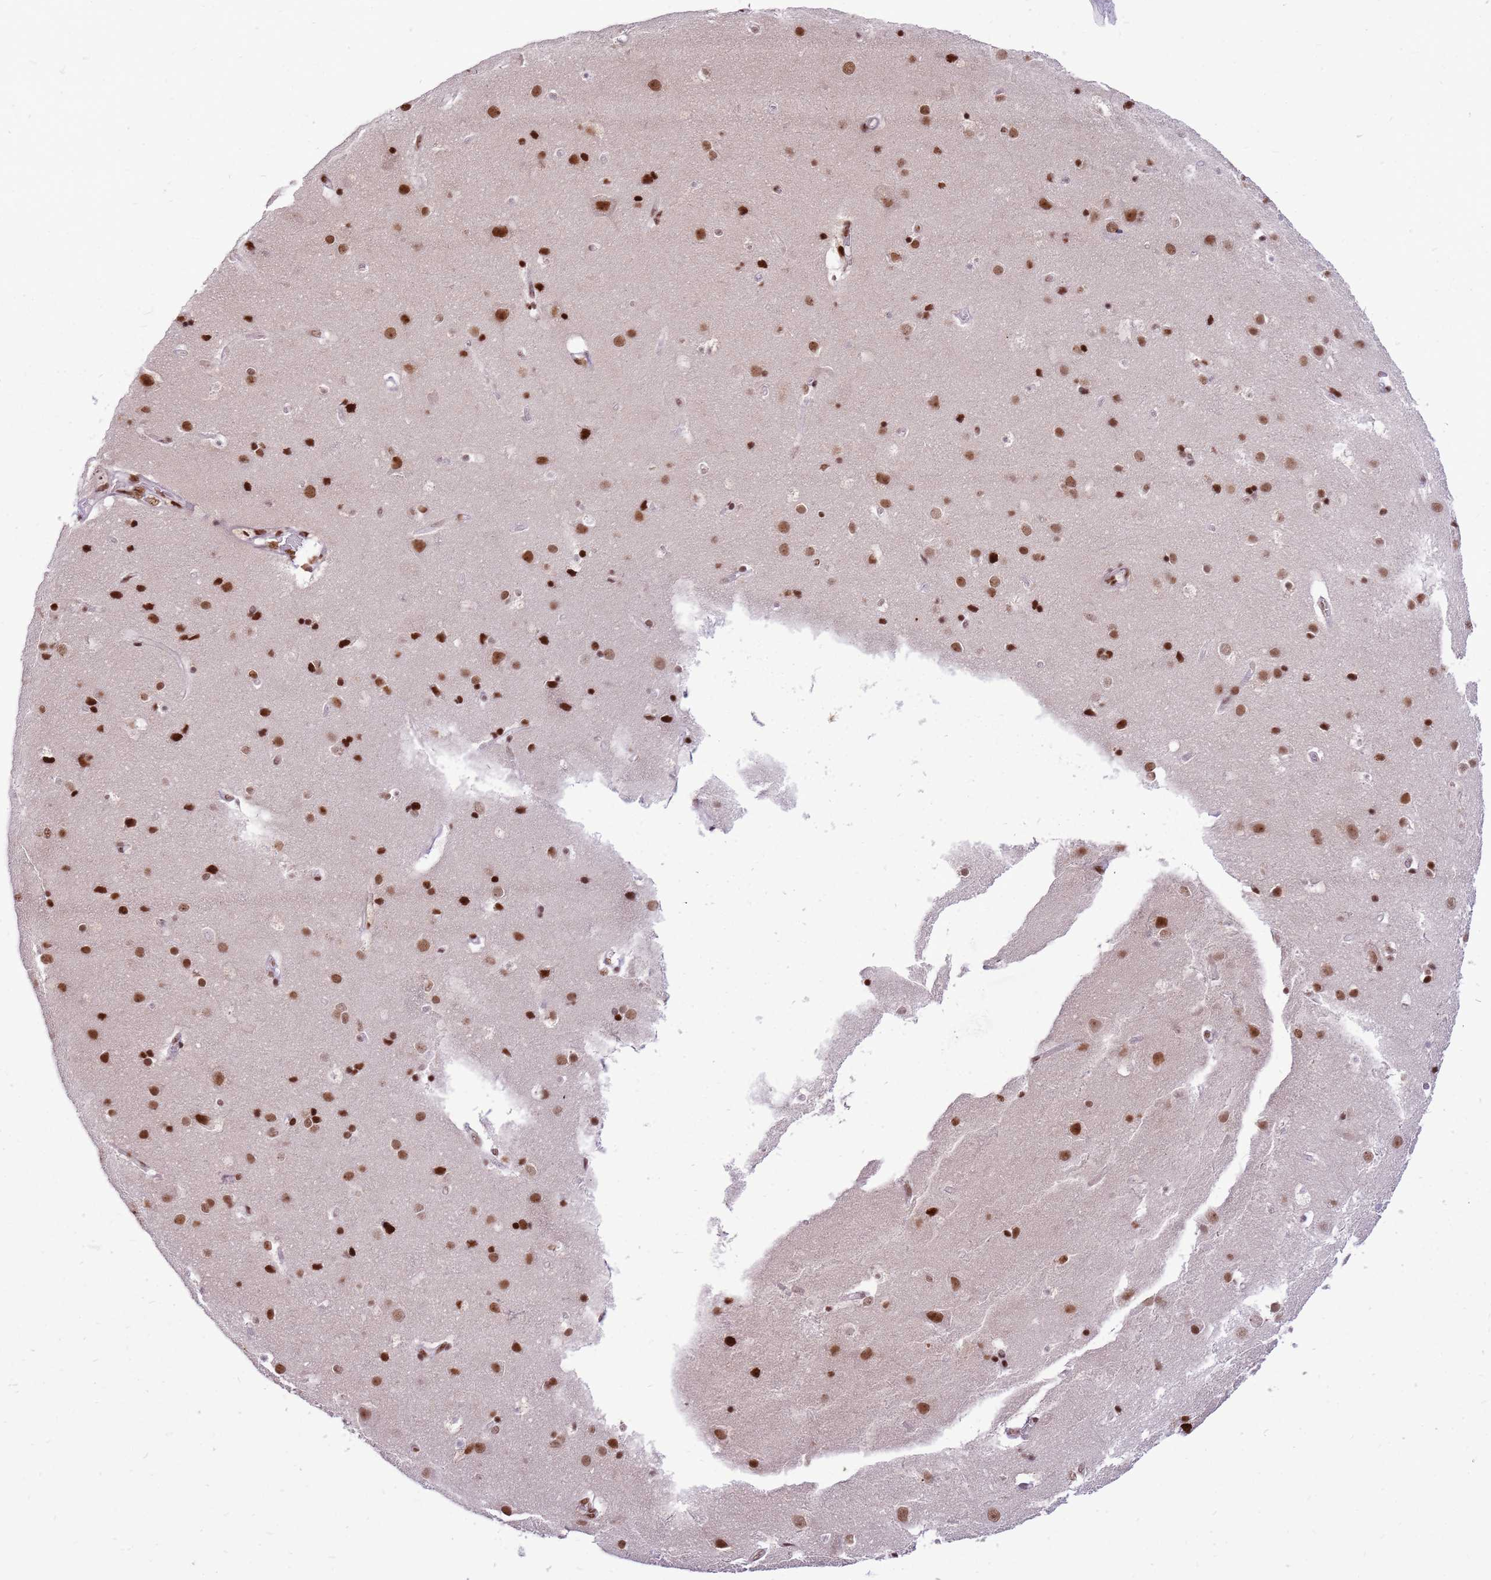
{"staining": {"intensity": "moderate", "quantity": ">75%", "location": "nuclear"}, "tissue": "cerebral cortex", "cell_type": "Endothelial cells", "image_type": "normal", "snomed": [{"axis": "morphology", "description": "Normal tissue, NOS"}, {"axis": "topography", "description": "Cerebral cortex"}], "caption": "Immunohistochemistry (IHC) of normal human cerebral cortex exhibits medium levels of moderate nuclear staining in about >75% of endothelial cells. (DAB IHC, brown staining for protein, blue staining for nuclei).", "gene": "WASHC4", "patient": {"sex": "male", "age": 54}}